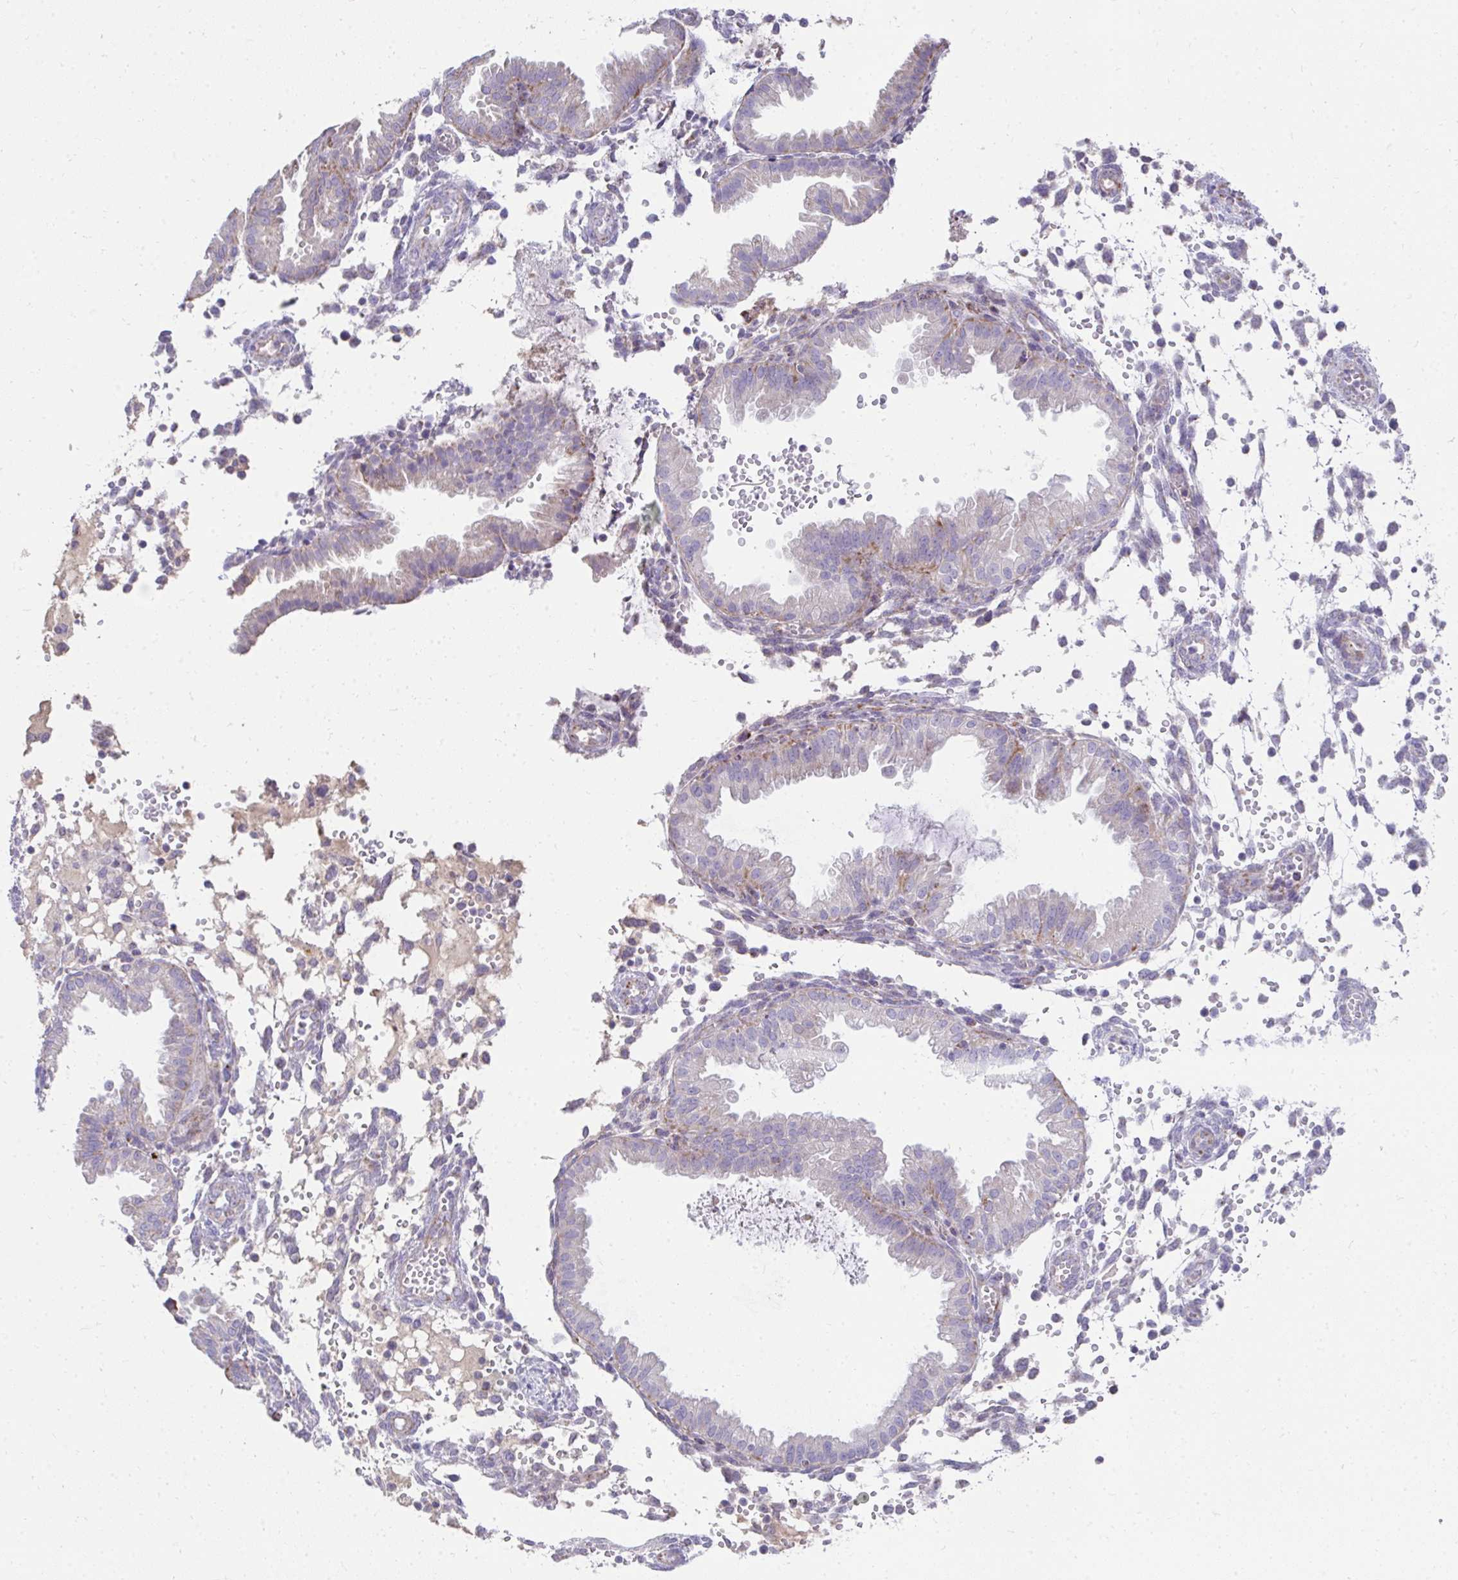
{"staining": {"intensity": "negative", "quantity": "none", "location": "none"}, "tissue": "endometrium", "cell_type": "Cells in endometrial stroma", "image_type": "normal", "snomed": [{"axis": "morphology", "description": "Normal tissue, NOS"}, {"axis": "topography", "description": "Endometrium"}], "caption": "IHC micrograph of unremarkable endometrium: endometrium stained with DAB exhibits no significant protein positivity in cells in endometrial stroma. (Immunohistochemistry, brightfield microscopy, high magnification).", "gene": "PRRG3", "patient": {"sex": "female", "age": 33}}